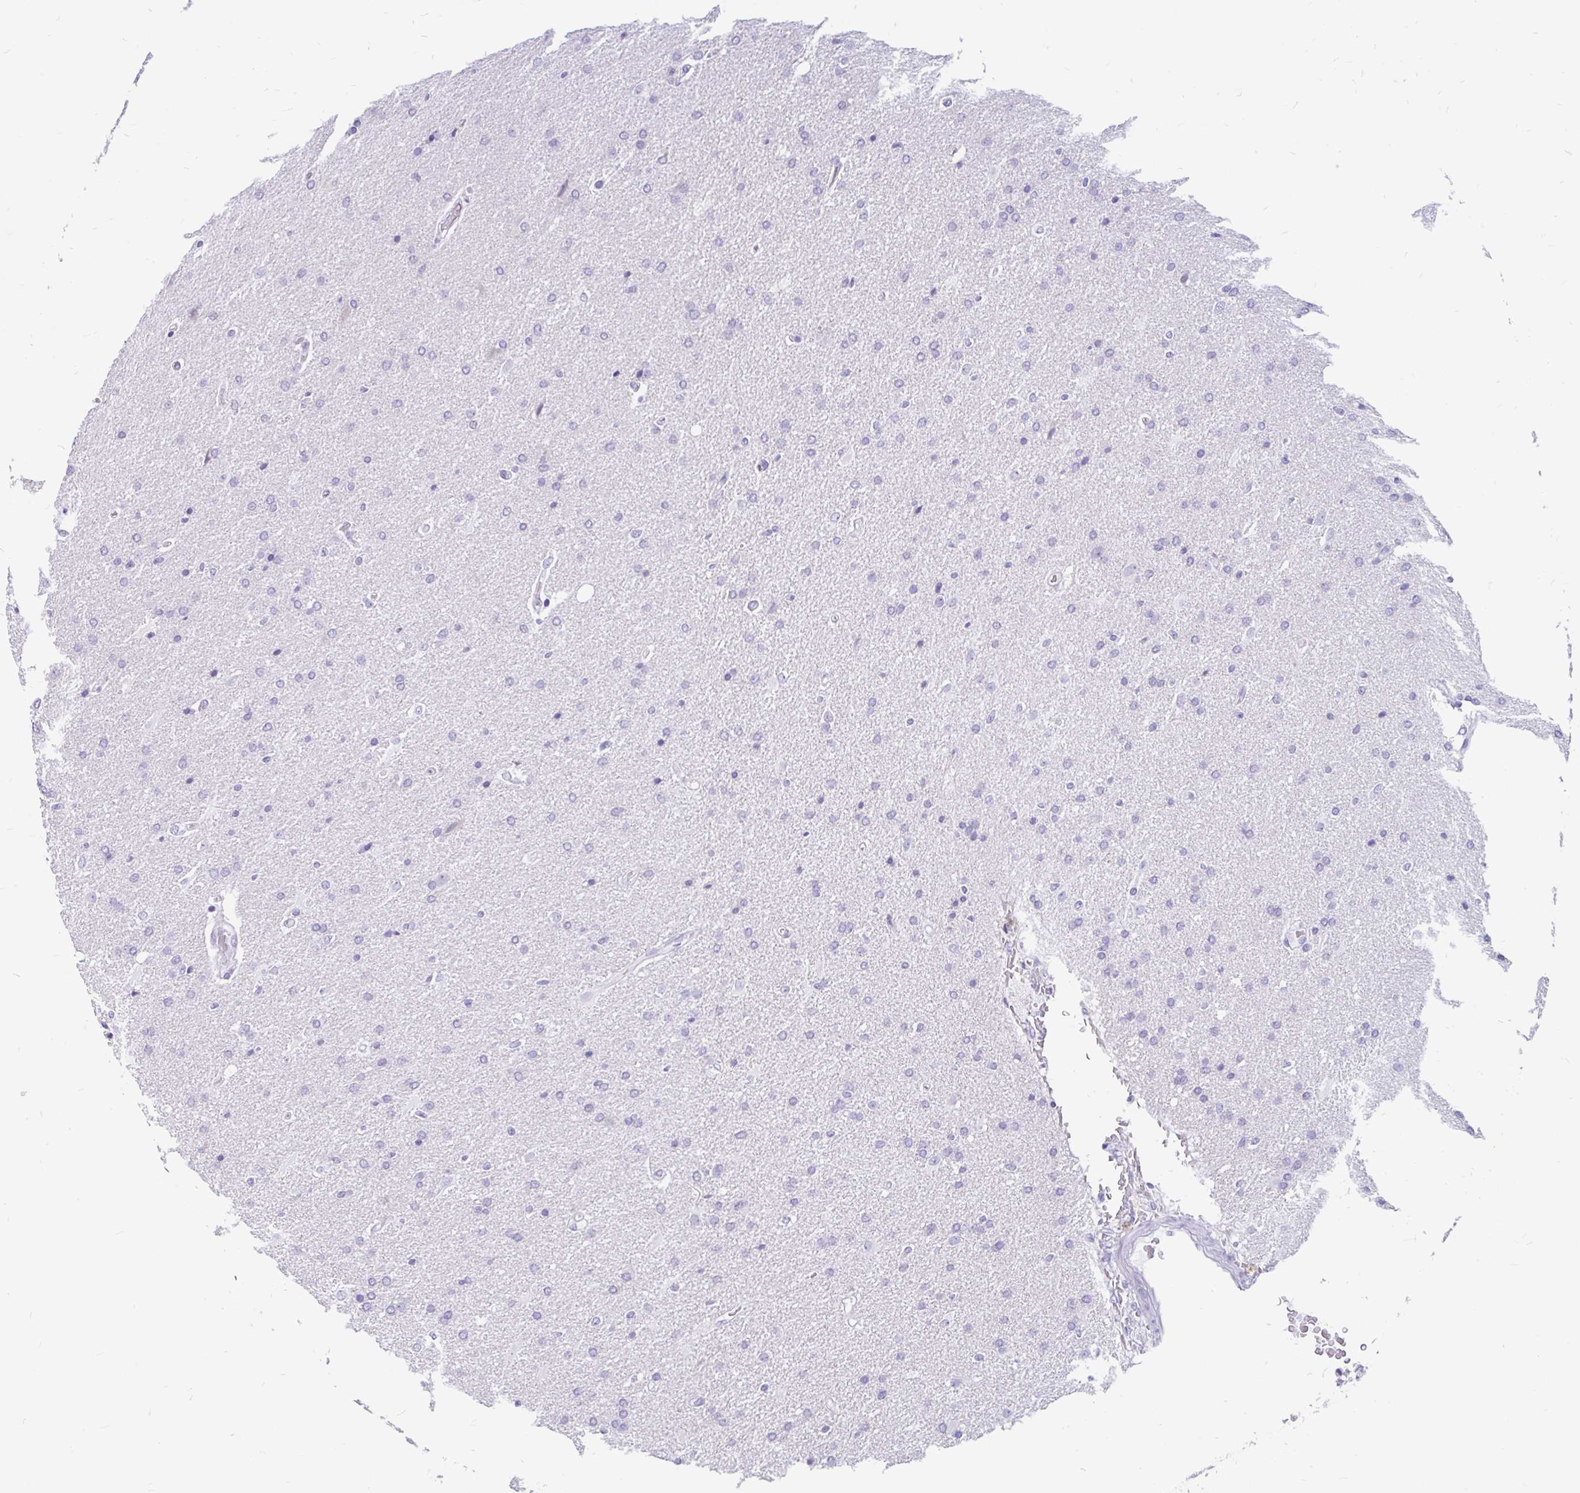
{"staining": {"intensity": "negative", "quantity": "none", "location": "none"}, "tissue": "glioma", "cell_type": "Tumor cells", "image_type": "cancer", "snomed": [{"axis": "morphology", "description": "Glioma, malignant, High grade"}, {"axis": "topography", "description": "Brain"}], "caption": "A photomicrograph of malignant glioma (high-grade) stained for a protein exhibits no brown staining in tumor cells. (Stains: DAB immunohistochemistry (IHC) with hematoxylin counter stain, Microscopy: brightfield microscopy at high magnification).", "gene": "KIAA2013", "patient": {"sex": "male", "age": 56}}